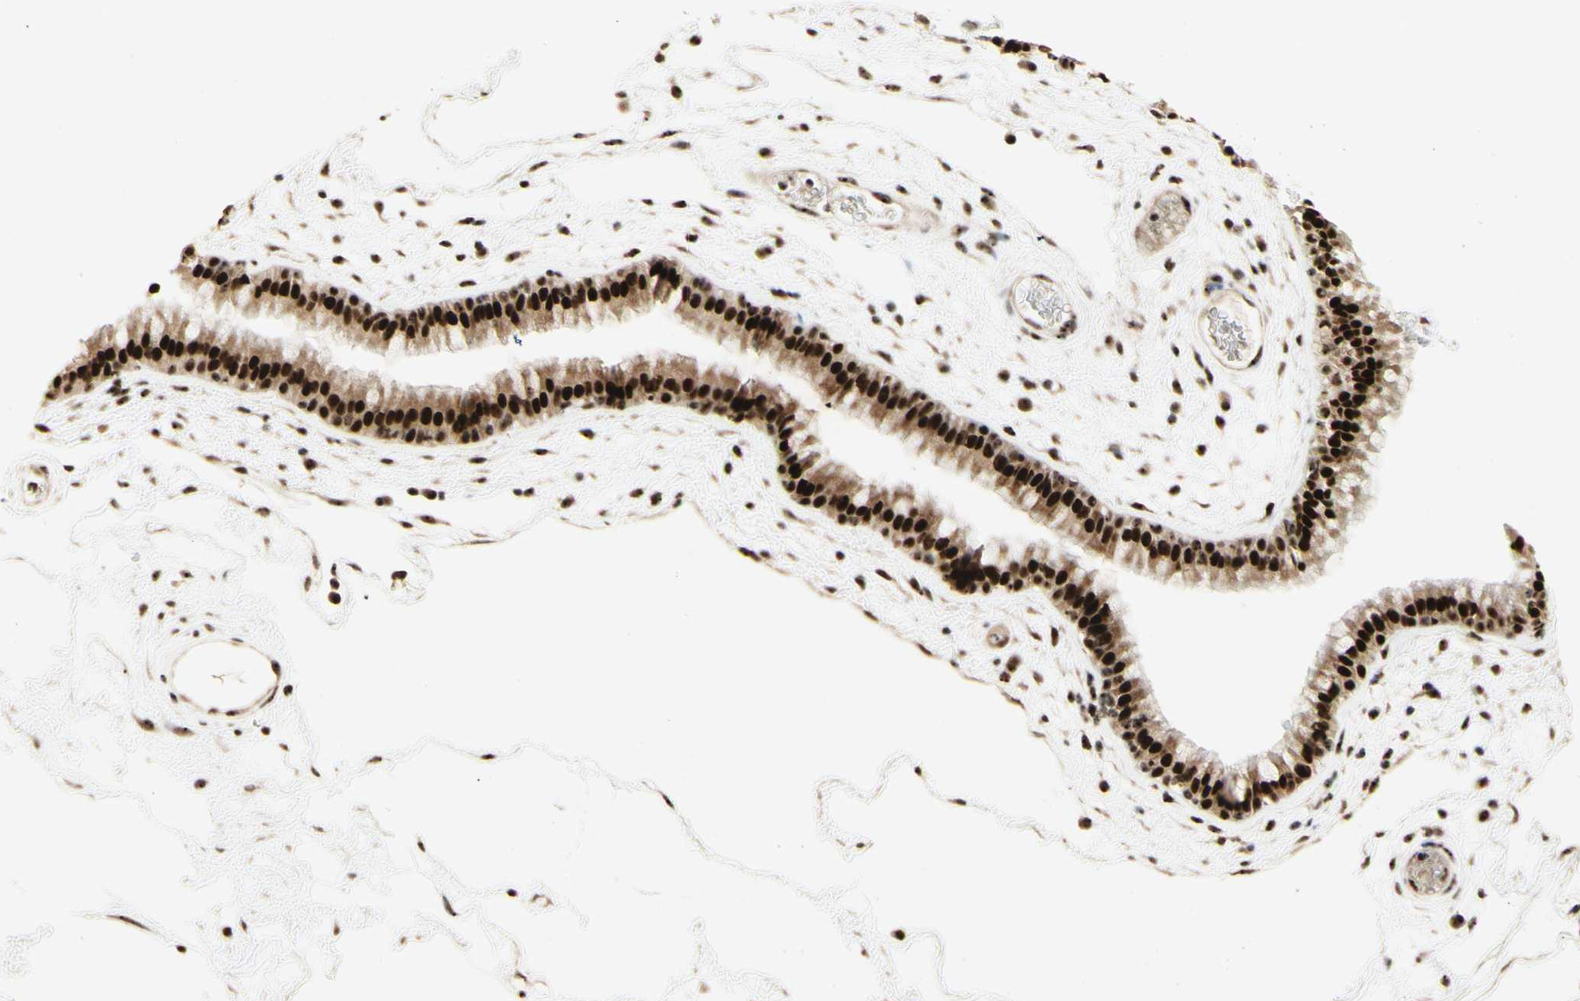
{"staining": {"intensity": "strong", "quantity": ">75%", "location": "cytoplasmic/membranous,nuclear"}, "tissue": "nasopharynx", "cell_type": "Respiratory epithelial cells", "image_type": "normal", "snomed": [{"axis": "morphology", "description": "Normal tissue, NOS"}, {"axis": "morphology", "description": "Inflammation, NOS"}, {"axis": "topography", "description": "Nasopharynx"}], "caption": "About >75% of respiratory epithelial cells in unremarkable human nasopharynx display strong cytoplasmic/membranous,nuclear protein expression as visualized by brown immunohistochemical staining.", "gene": "DHX9", "patient": {"sex": "male", "age": 48}}